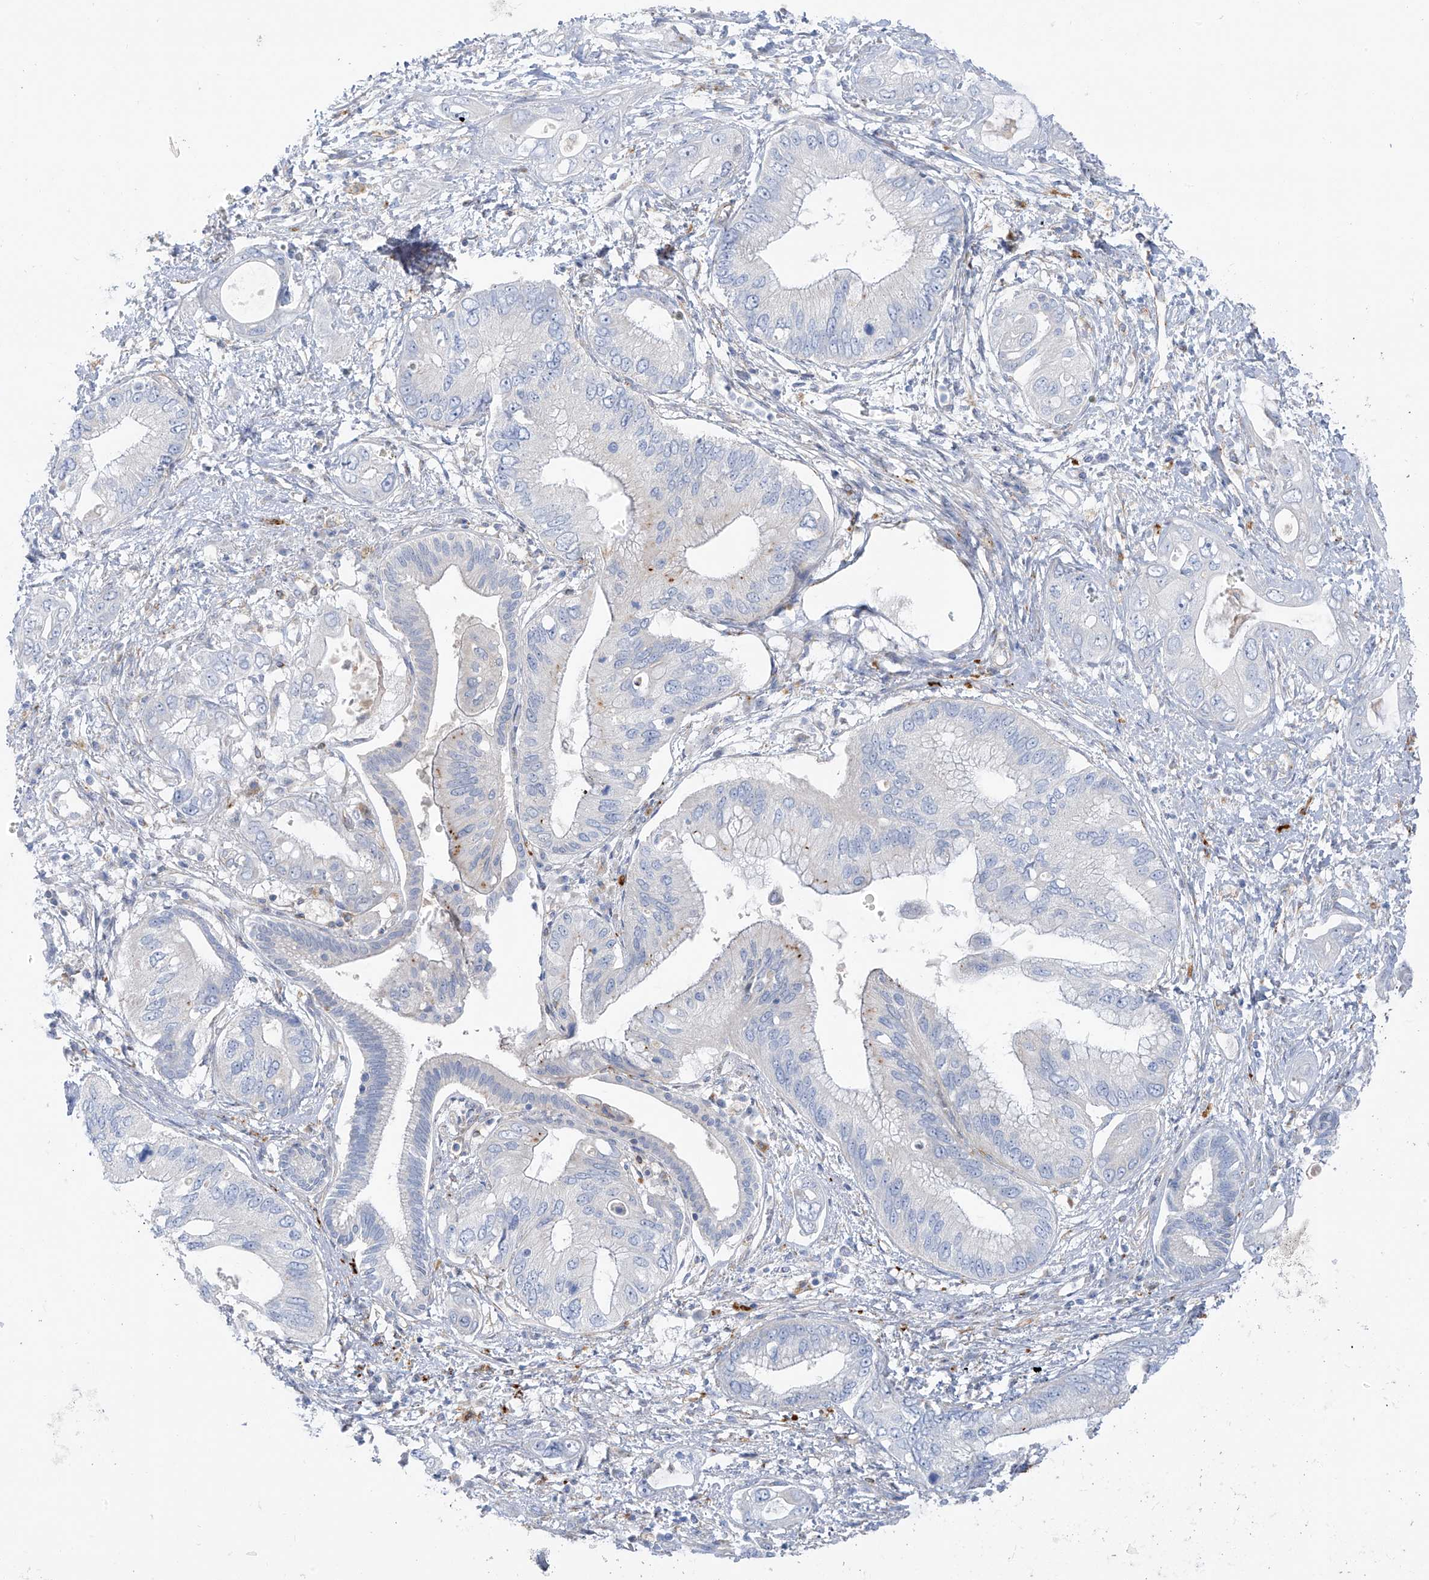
{"staining": {"intensity": "negative", "quantity": "none", "location": "none"}, "tissue": "pancreatic cancer", "cell_type": "Tumor cells", "image_type": "cancer", "snomed": [{"axis": "morphology", "description": "Inflammation, NOS"}, {"axis": "morphology", "description": "Adenocarcinoma, NOS"}, {"axis": "topography", "description": "Pancreas"}], "caption": "There is no significant positivity in tumor cells of pancreatic cancer (adenocarcinoma).", "gene": "TAL2", "patient": {"sex": "female", "age": 56}}